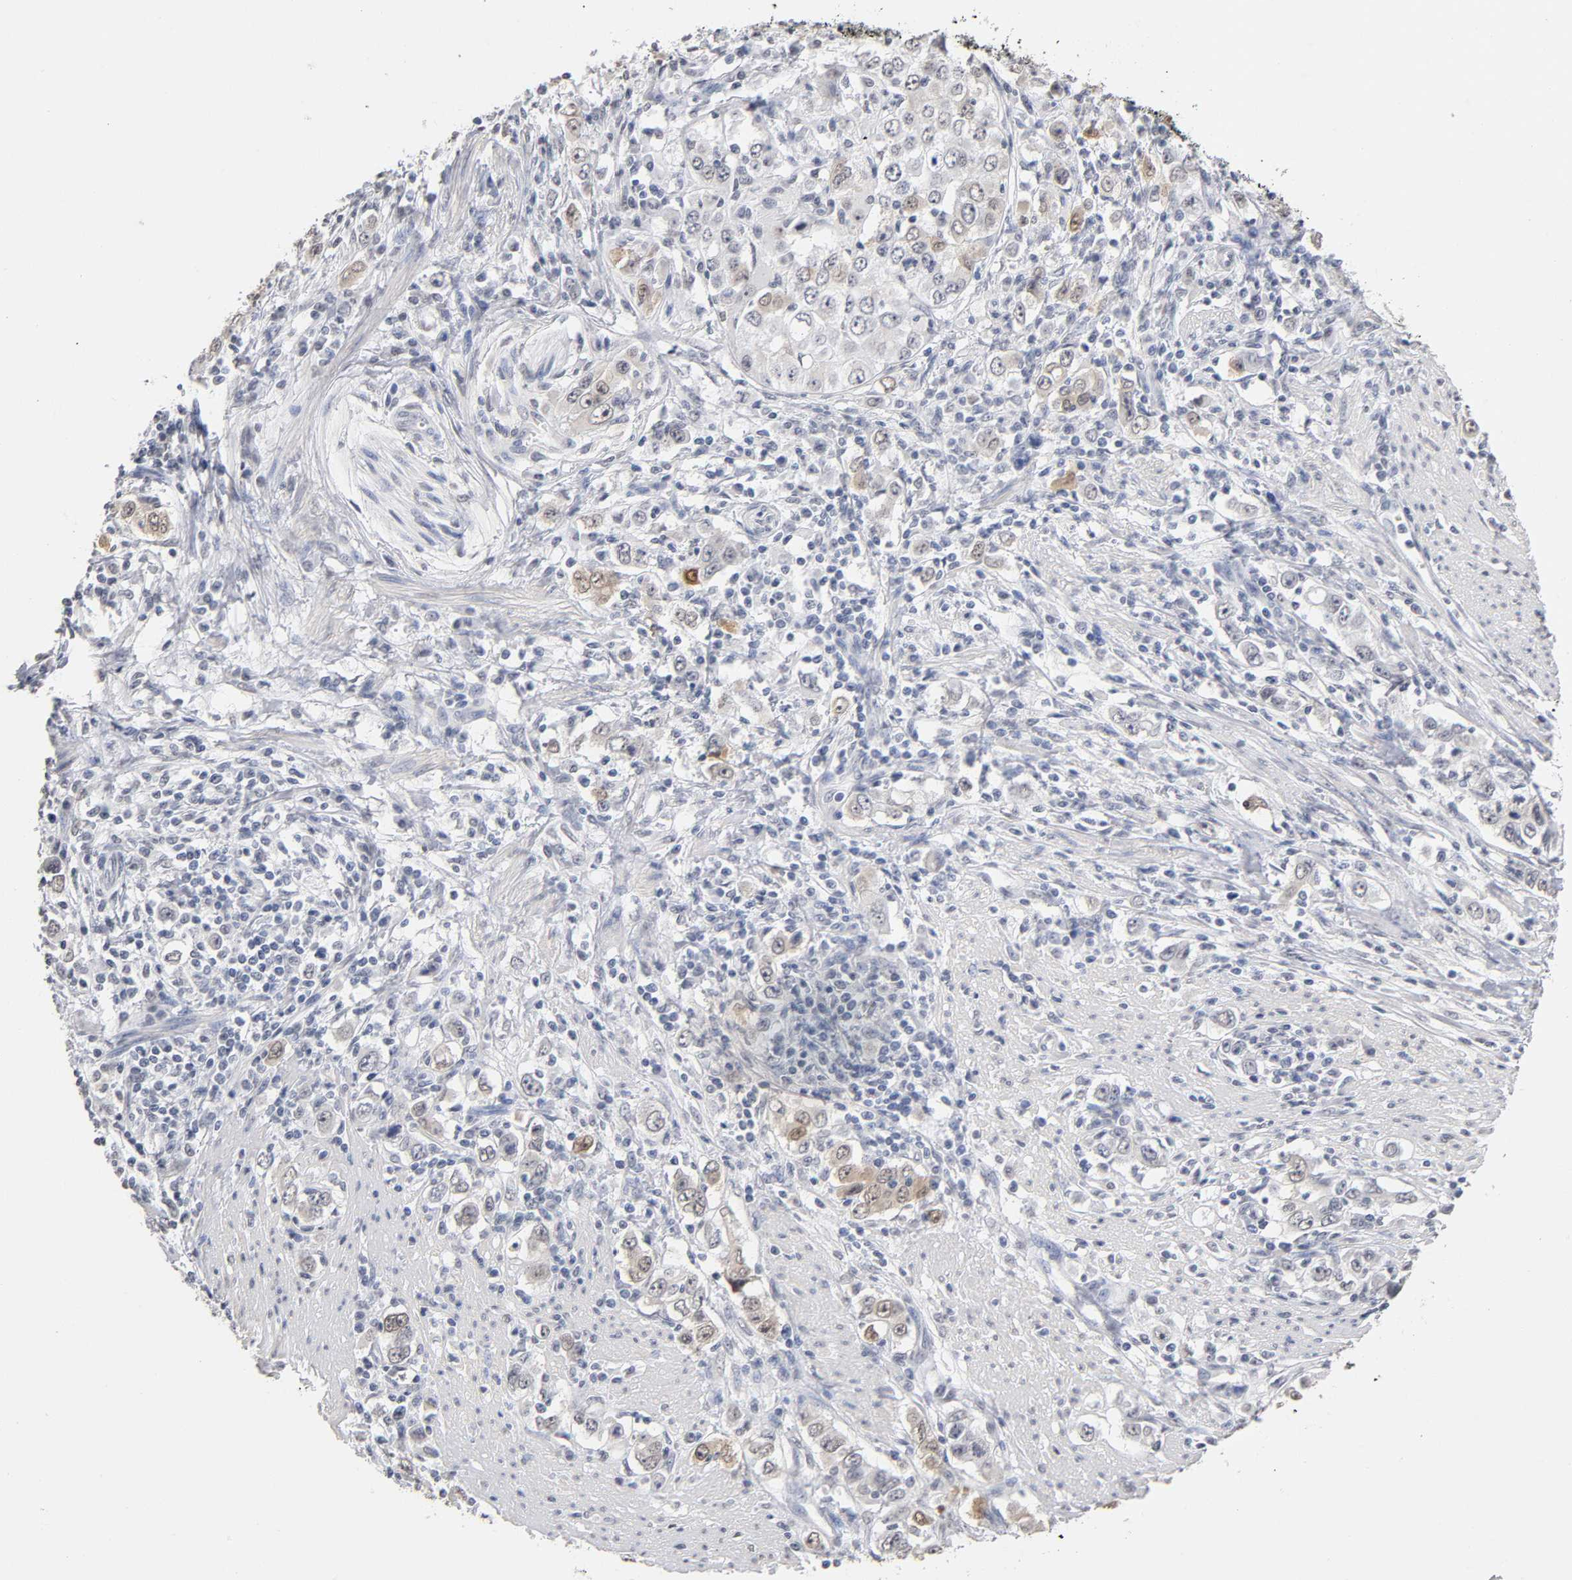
{"staining": {"intensity": "weak", "quantity": "25%-75%", "location": "cytoplasmic/membranous,nuclear"}, "tissue": "stomach cancer", "cell_type": "Tumor cells", "image_type": "cancer", "snomed": [{"axis": "morphology", "description": "Adenocarcinoma, NOS"}, {"axis": "topography", "description": "Stomach, lower"}], "caption": "Weak cytoplasmic/membranous and nuclear protein staining is seen in approximately 25%-75% of tumor cells in stomach adenocarcinoma.", "gene": "CRABP2", "patient": {"sex": "female", "age": 72}}